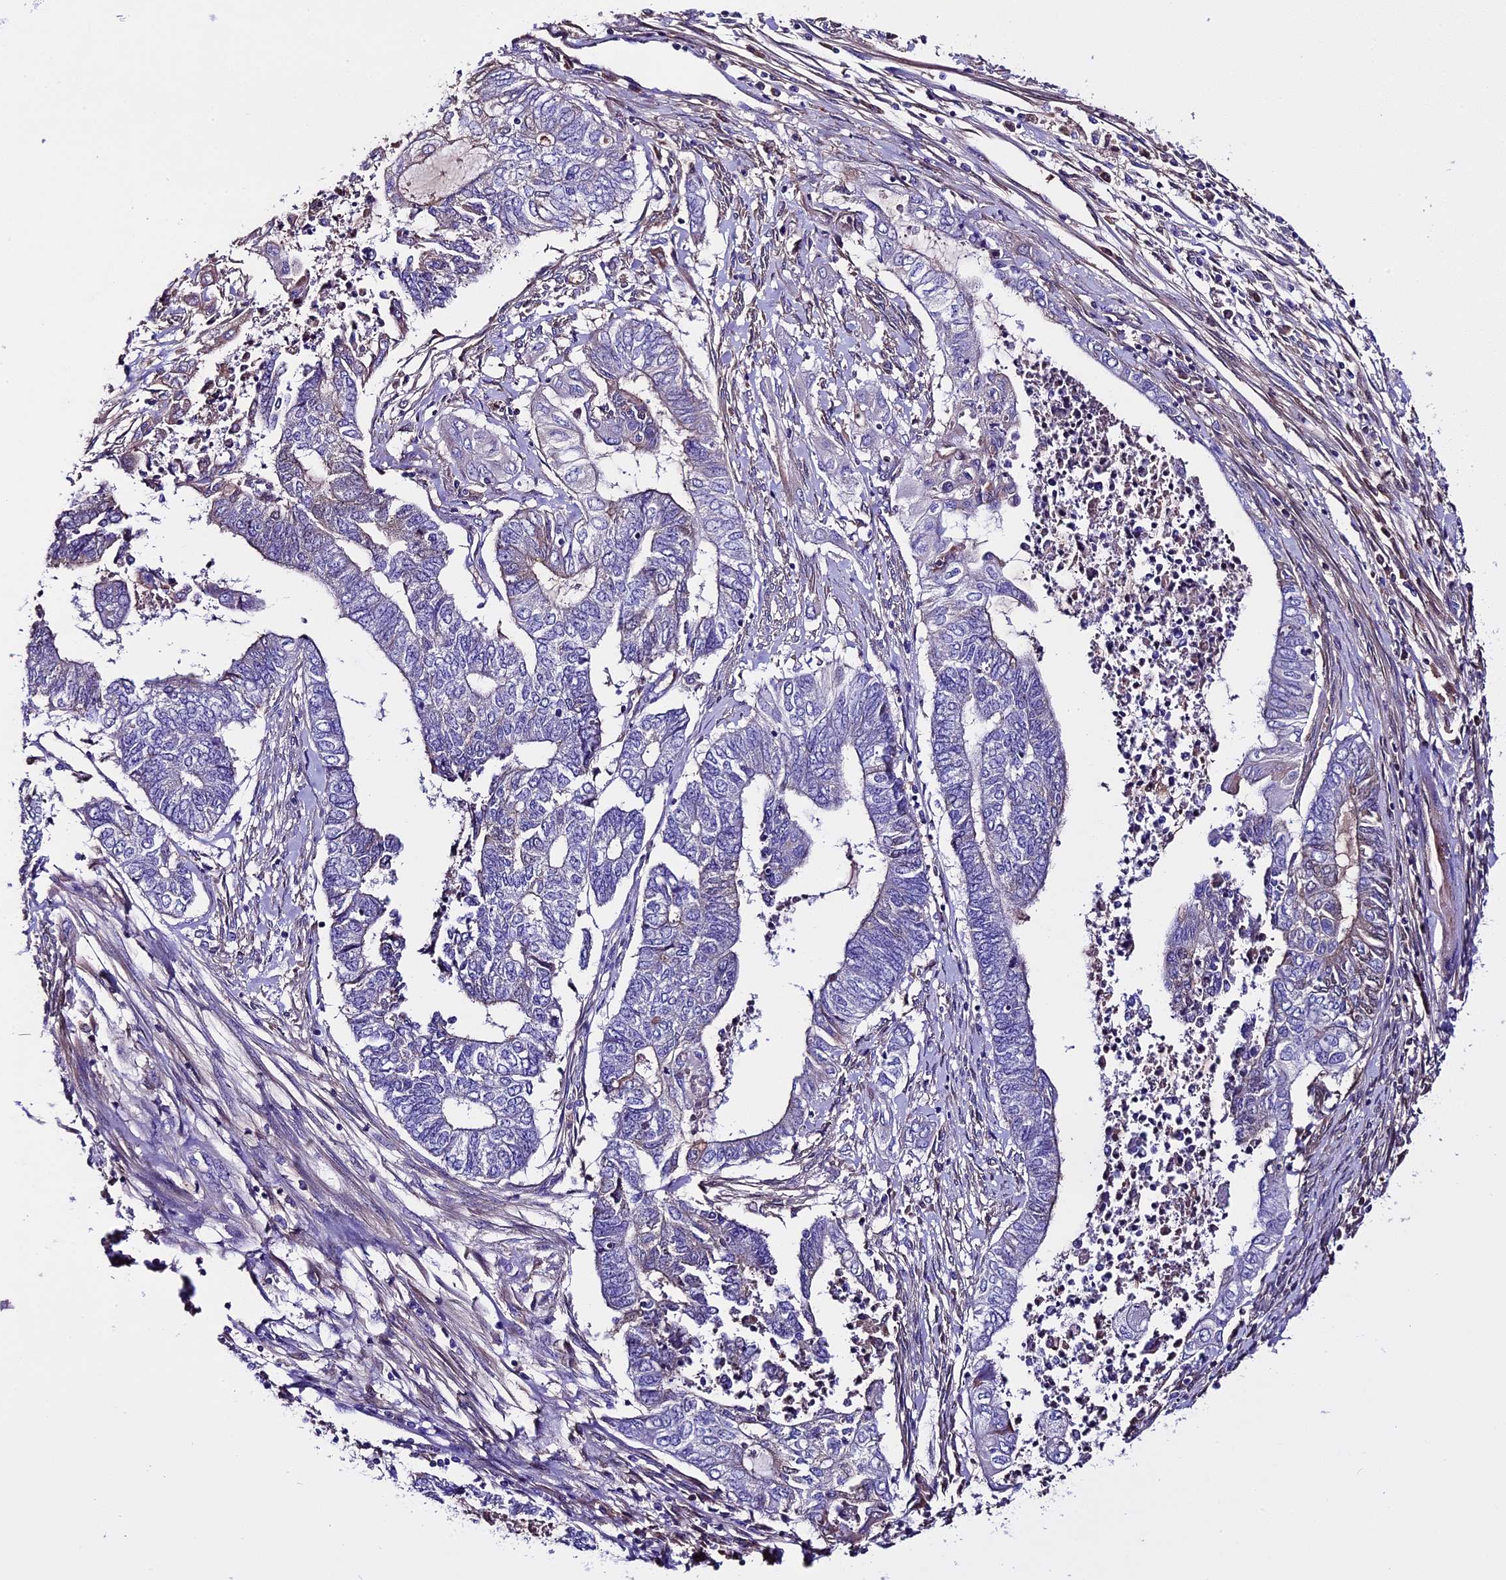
{"staining": {"intensity": "negative", "quantity": "none", "location": "none"}, "tissue": "endometrial cancer", "cell_type": "Tumor cells", "image_type": "cancer", "snomed": [{"axis": "morphology", "description": "Adenocarcinoma, NOS"}, {"axis": "topography", "description": "Uterus"}, {"axis": "topography", "description": "Endometrium"}], "caption": "Immunohistochemistry (IHC) photomicrograph of neoplastic tissue: adenocarcinoma (endometrial) stained with DAB (3,3'-diaminobenzidine) exhibits no significant protein staining in tumor cells. The staining is performed using DAB (3,3'-diaminobenzidine) brown chromogen with nuclei counter-stained in using hematoxylin.", "gene": "TCP11L2", "patient": {"sex": "female", "age": 70}}